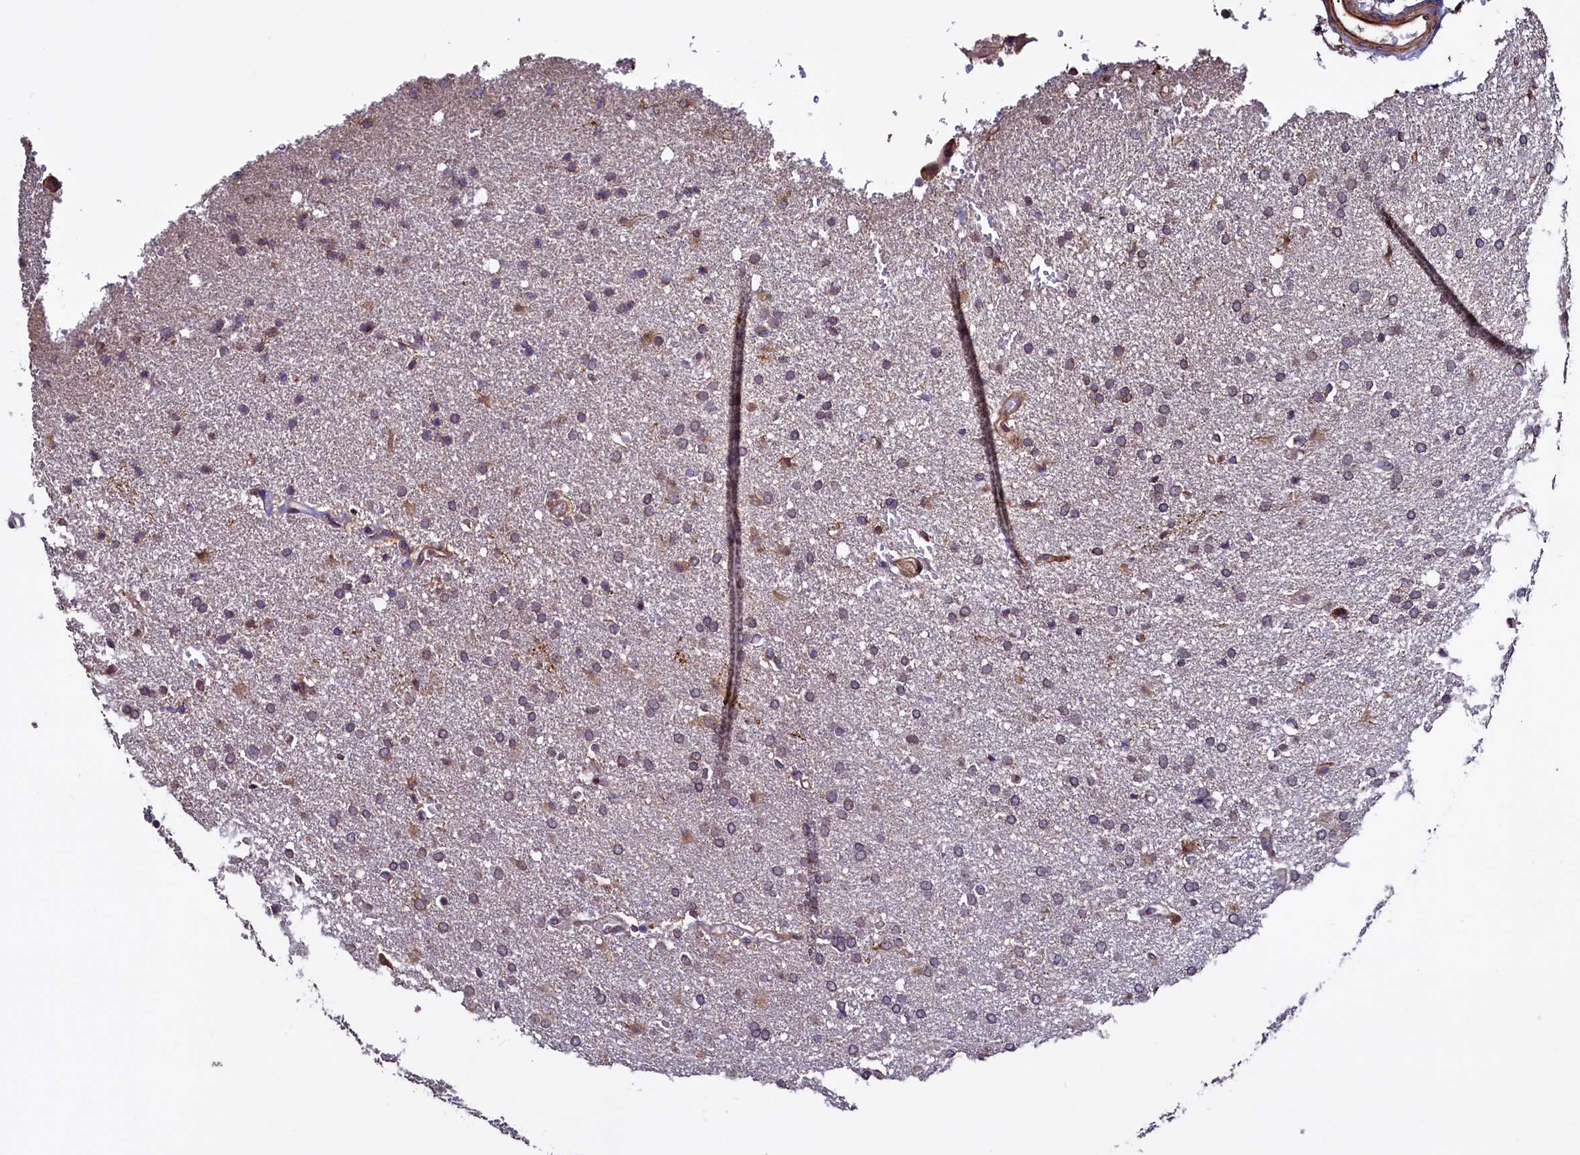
{"staining": {"intensity": "moderate", "quantity": "<25%", "location": "cytoplasmic/membranous"}, "tissue": "glioma", "cell_type": "Tumor cells", "image_type": "cancer", "snomed": [{"axis": "morphology", "description": "Glioma, malignant, High grade"}, {"axis": "topography", "description": "Brain"}], "caption": "Protein expression analysis of human glioma reveals moderate cytoplasmic/membranous staining in approximately <25% of tumor cells. Using DAB (brown) and hematoxylin (blue) stains, captured at high magnification using brightfield microscopy.", "gene": "RBFA", "patient": {"sex": "male", "age": 72}}